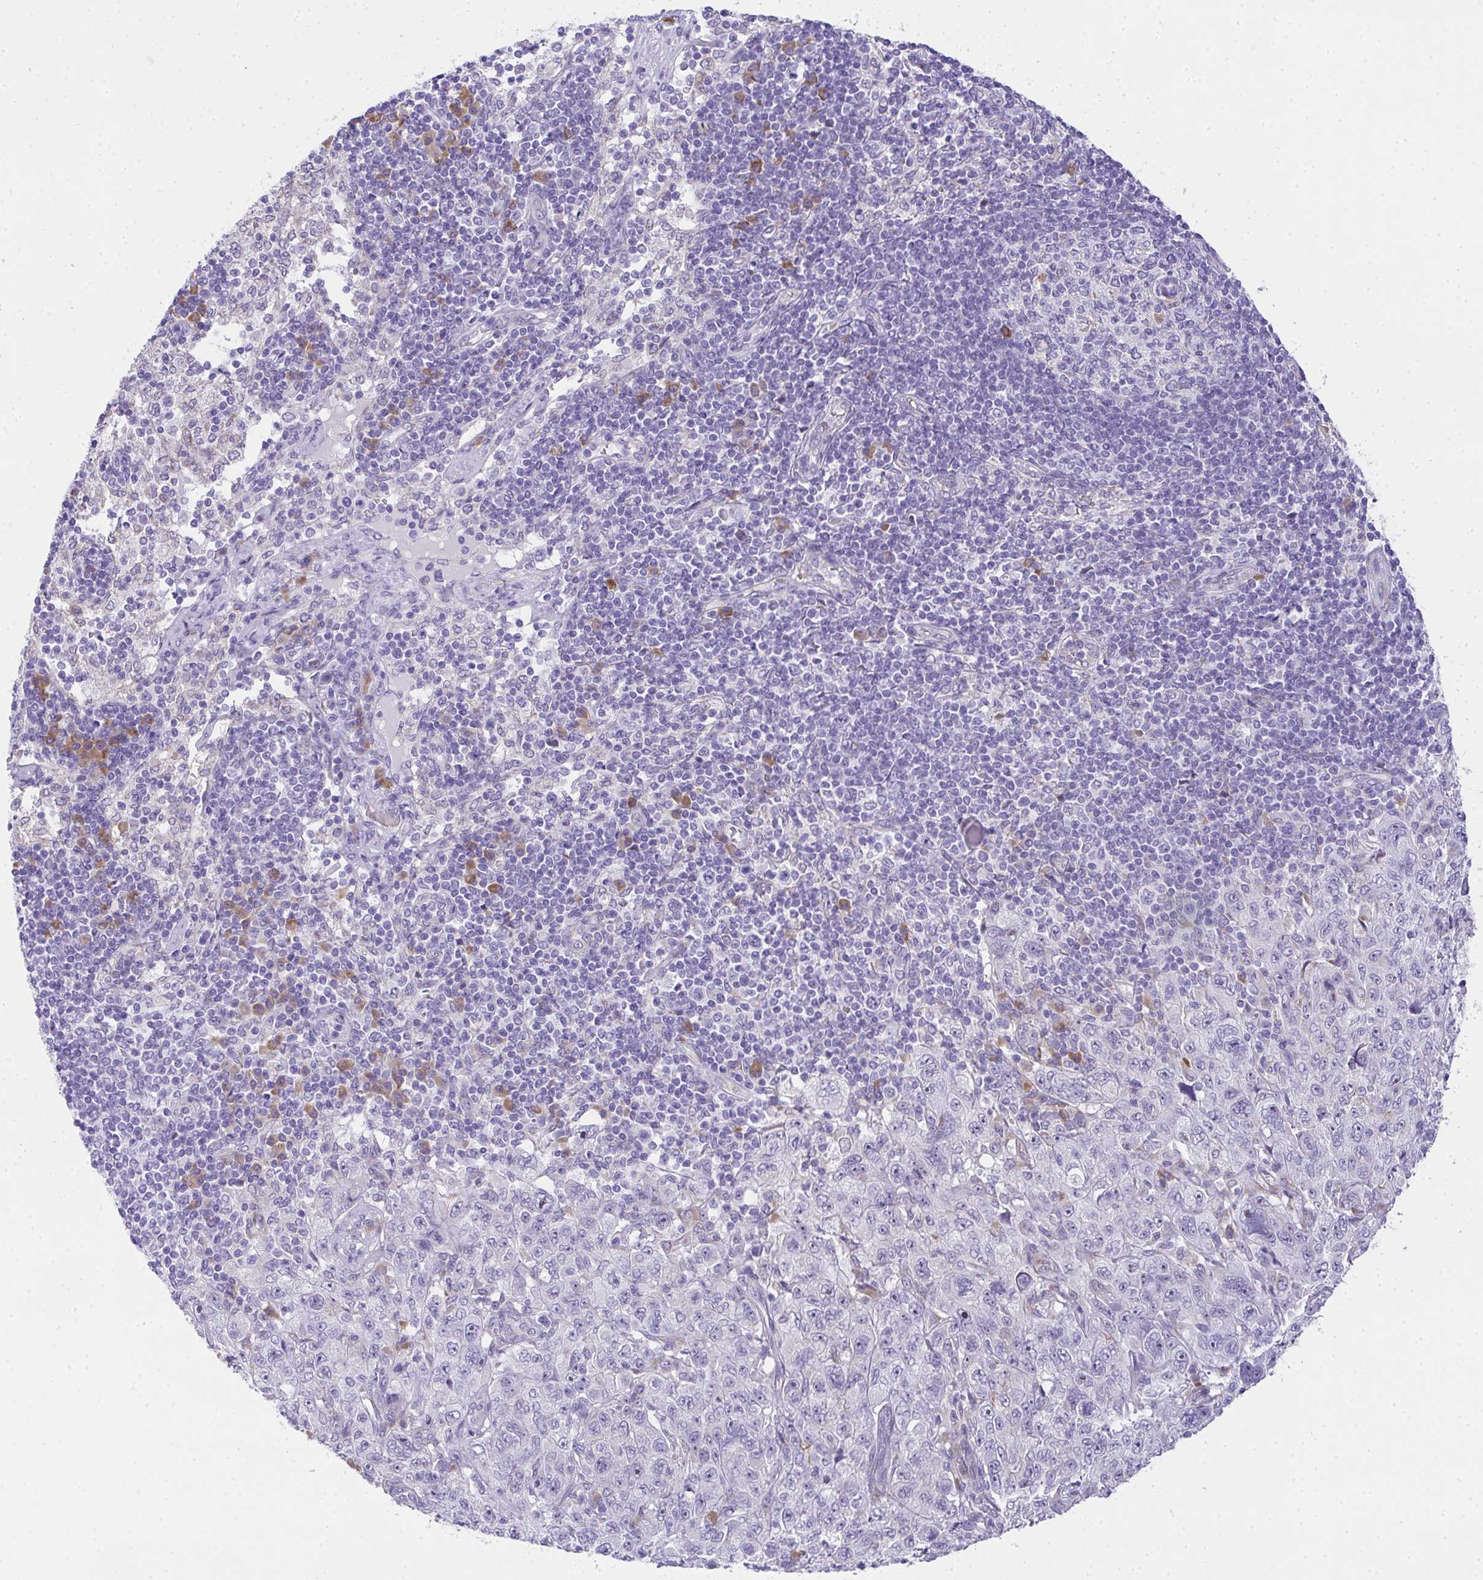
{"staining": {"intensity": "negative", "quantity": "none", "location": "none"}, "tissue": "pancreatic cancer", "cell_type": "Tumor cells", "image_type": "cancer", "snomed": [{"axis": "morphology", "description": "Adenocarcinoma, NOS"}, {"axis": "topography", "description": "Pancreas"}], "caption": "The histopathology image displays no staining of tumor cells in adenocarcinoma (pancreatic).", "gene": "ADRA2C", "patient": {"sex": "male", "age": 68}}